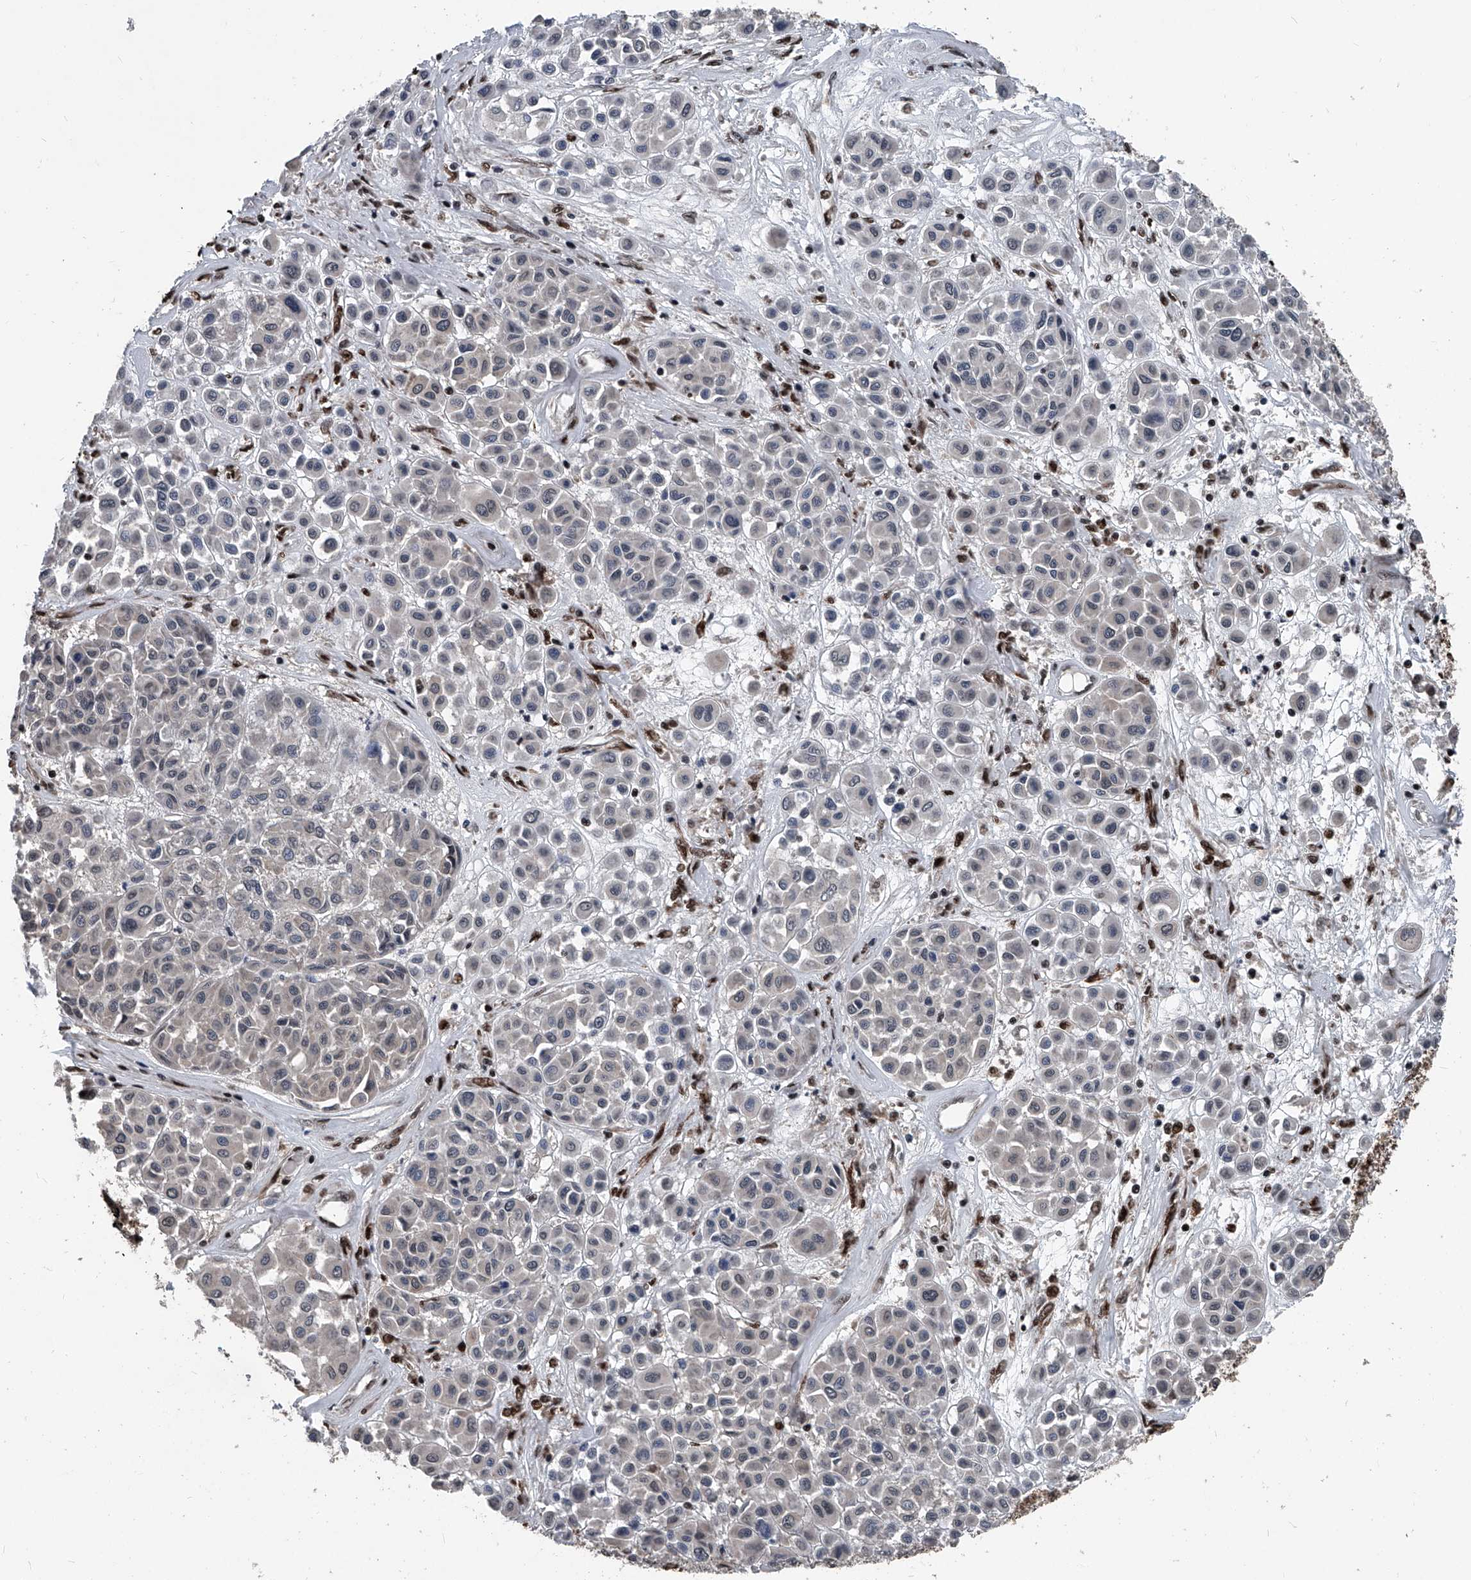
{"staining": {"intensity": "negative", "quantity": "none", "location": "none"}, "tissue": "melanoma", "cell_type": "Tumor cells", "image_type": "cancer", "snomed": [{"axis": "morphology", "description": "Malignant melanoma, Metastatic site"}, {"axis": "topography", "description": "Soft tissue"}], "caption": "This micrograph is of malignant melanoma (metastatic site) stained with IHC to label a protein in brown with the nuclei are counter-stained blue. There is no staining in tumor cells.", "gene": "FKBP5", "patient": {"sex": "male", "age": 41}}